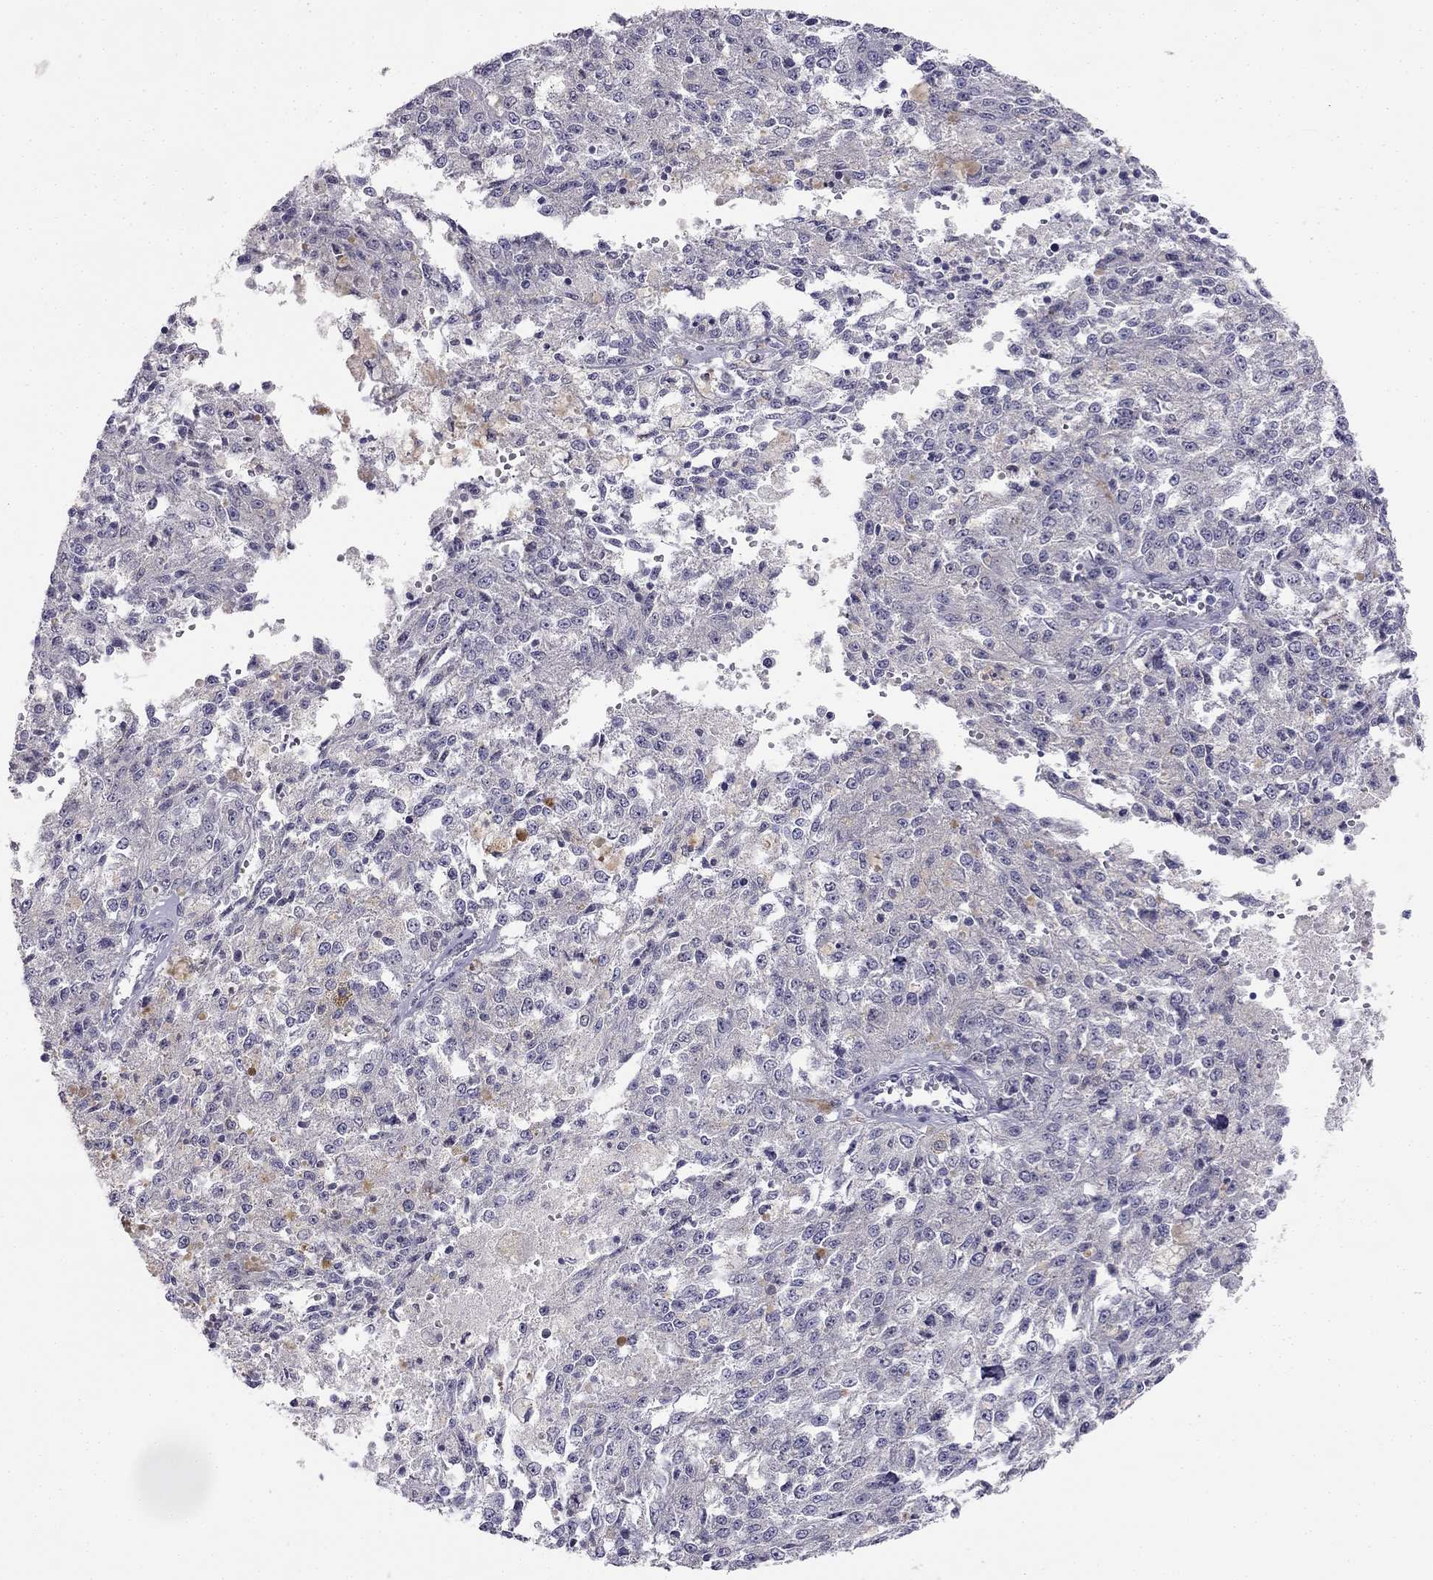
{"staining": {"intensity": "negative", "quantity": "none", "location": "none"}, "tissue": "melanoma", "cell_type": "Tumor cells", "image_type": "cancer", "snomed": [{"axis": "morphology", "description": "Malignant melanoma, Metastatic site"}, {"axis": "topography", "description": "Lymph node"}], "caption": "There is no significant expression in tumor cells of melanoma.", "gene": "C16orf89", "patient": {"sex": "female", "age": 64}}